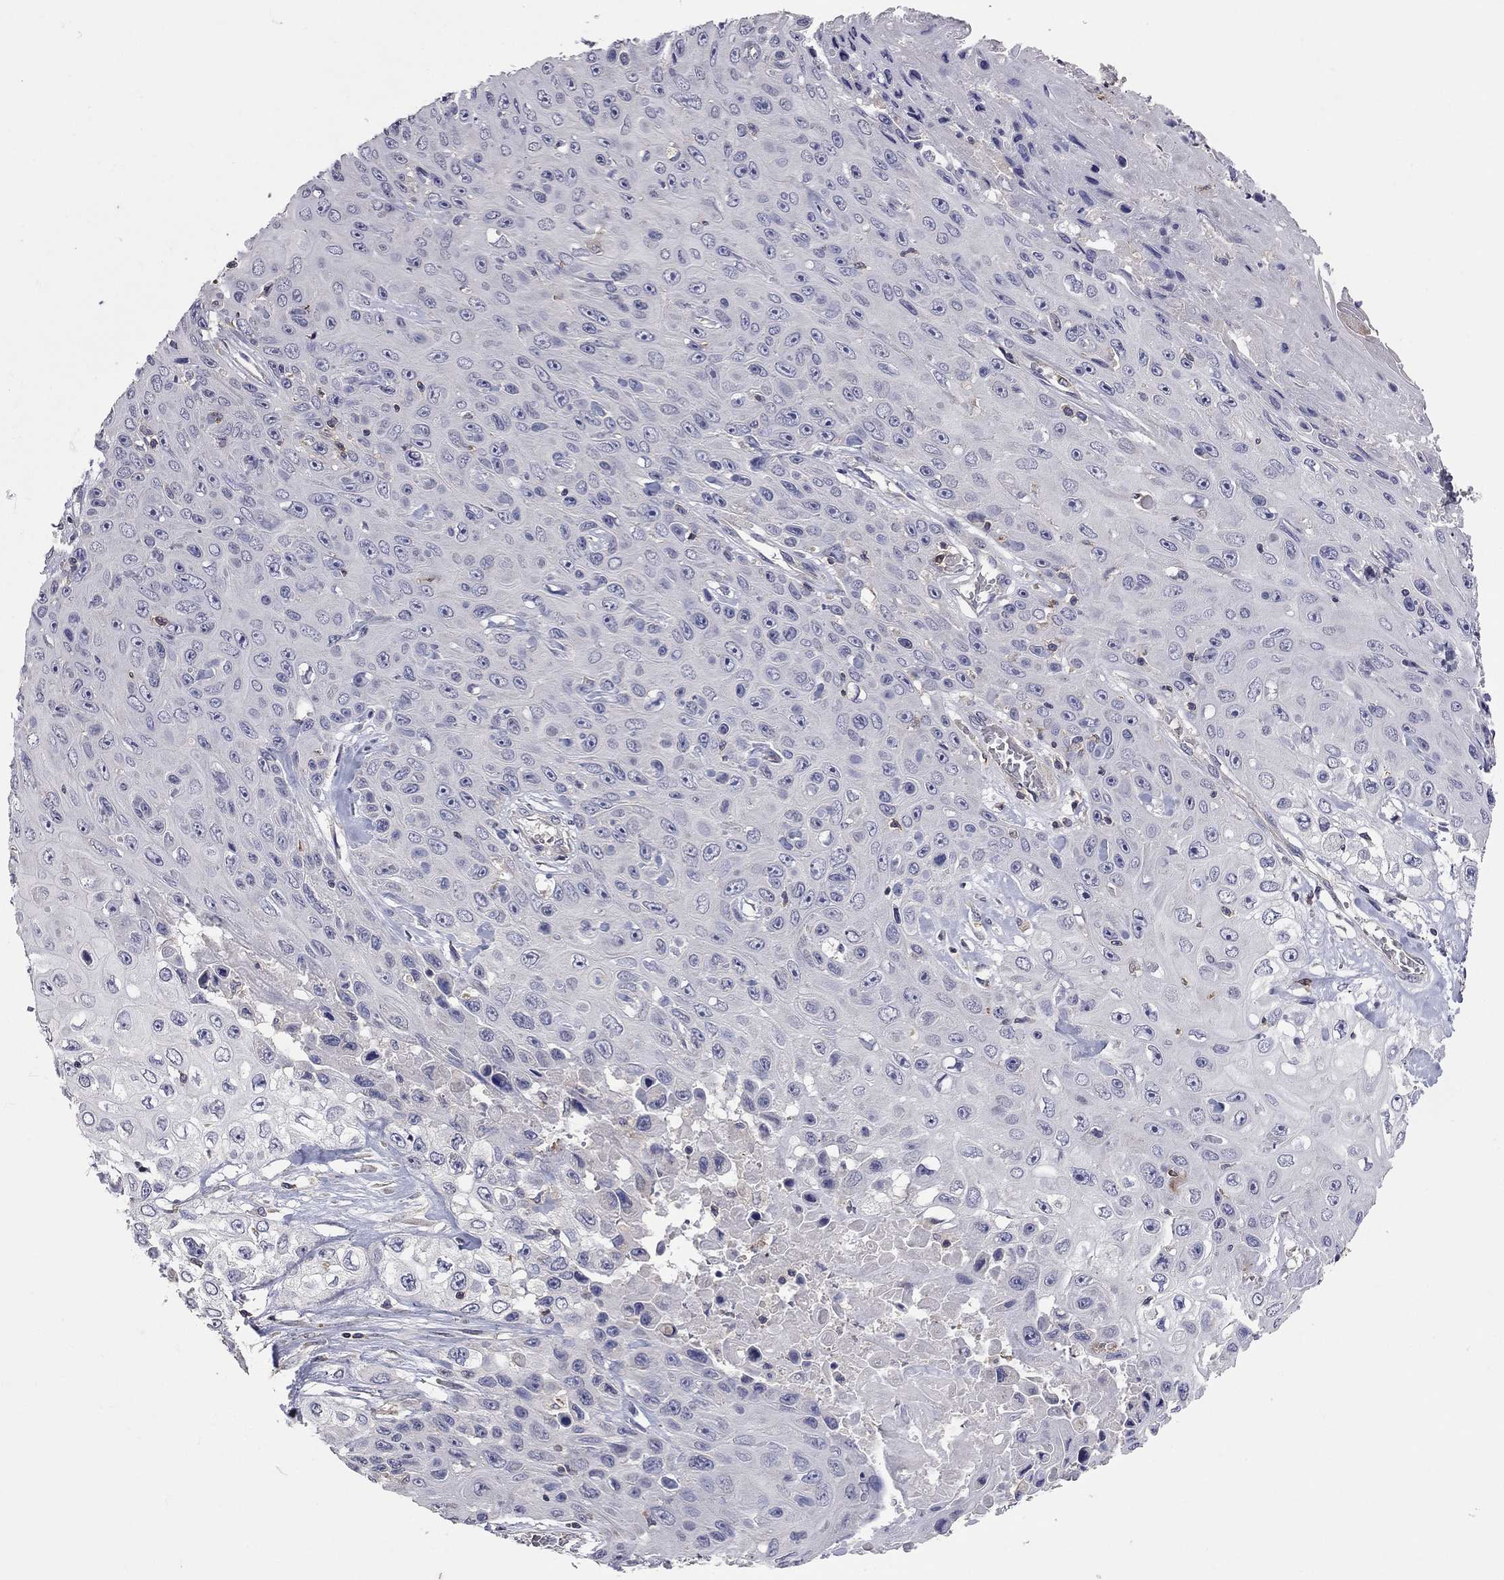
{"staining": {"intensity": "negative", "quantity": "none", "location": "none"}, "tissue": "skin cancer", "cell_type": "Tumor cells", "image_type": "cancer", "snomed": [{"axis": "morphology", "description": "Squamous cell carcinoma, NOS"}, {"axis": "topography", "description": "Skin"}], "caption": "Immunohistochemistry (IHC) of skin cancer demonstrates no positivity in tumor cells.", "gene": "IPCEF1", "patient": {"sex": "male", "age": 82}}